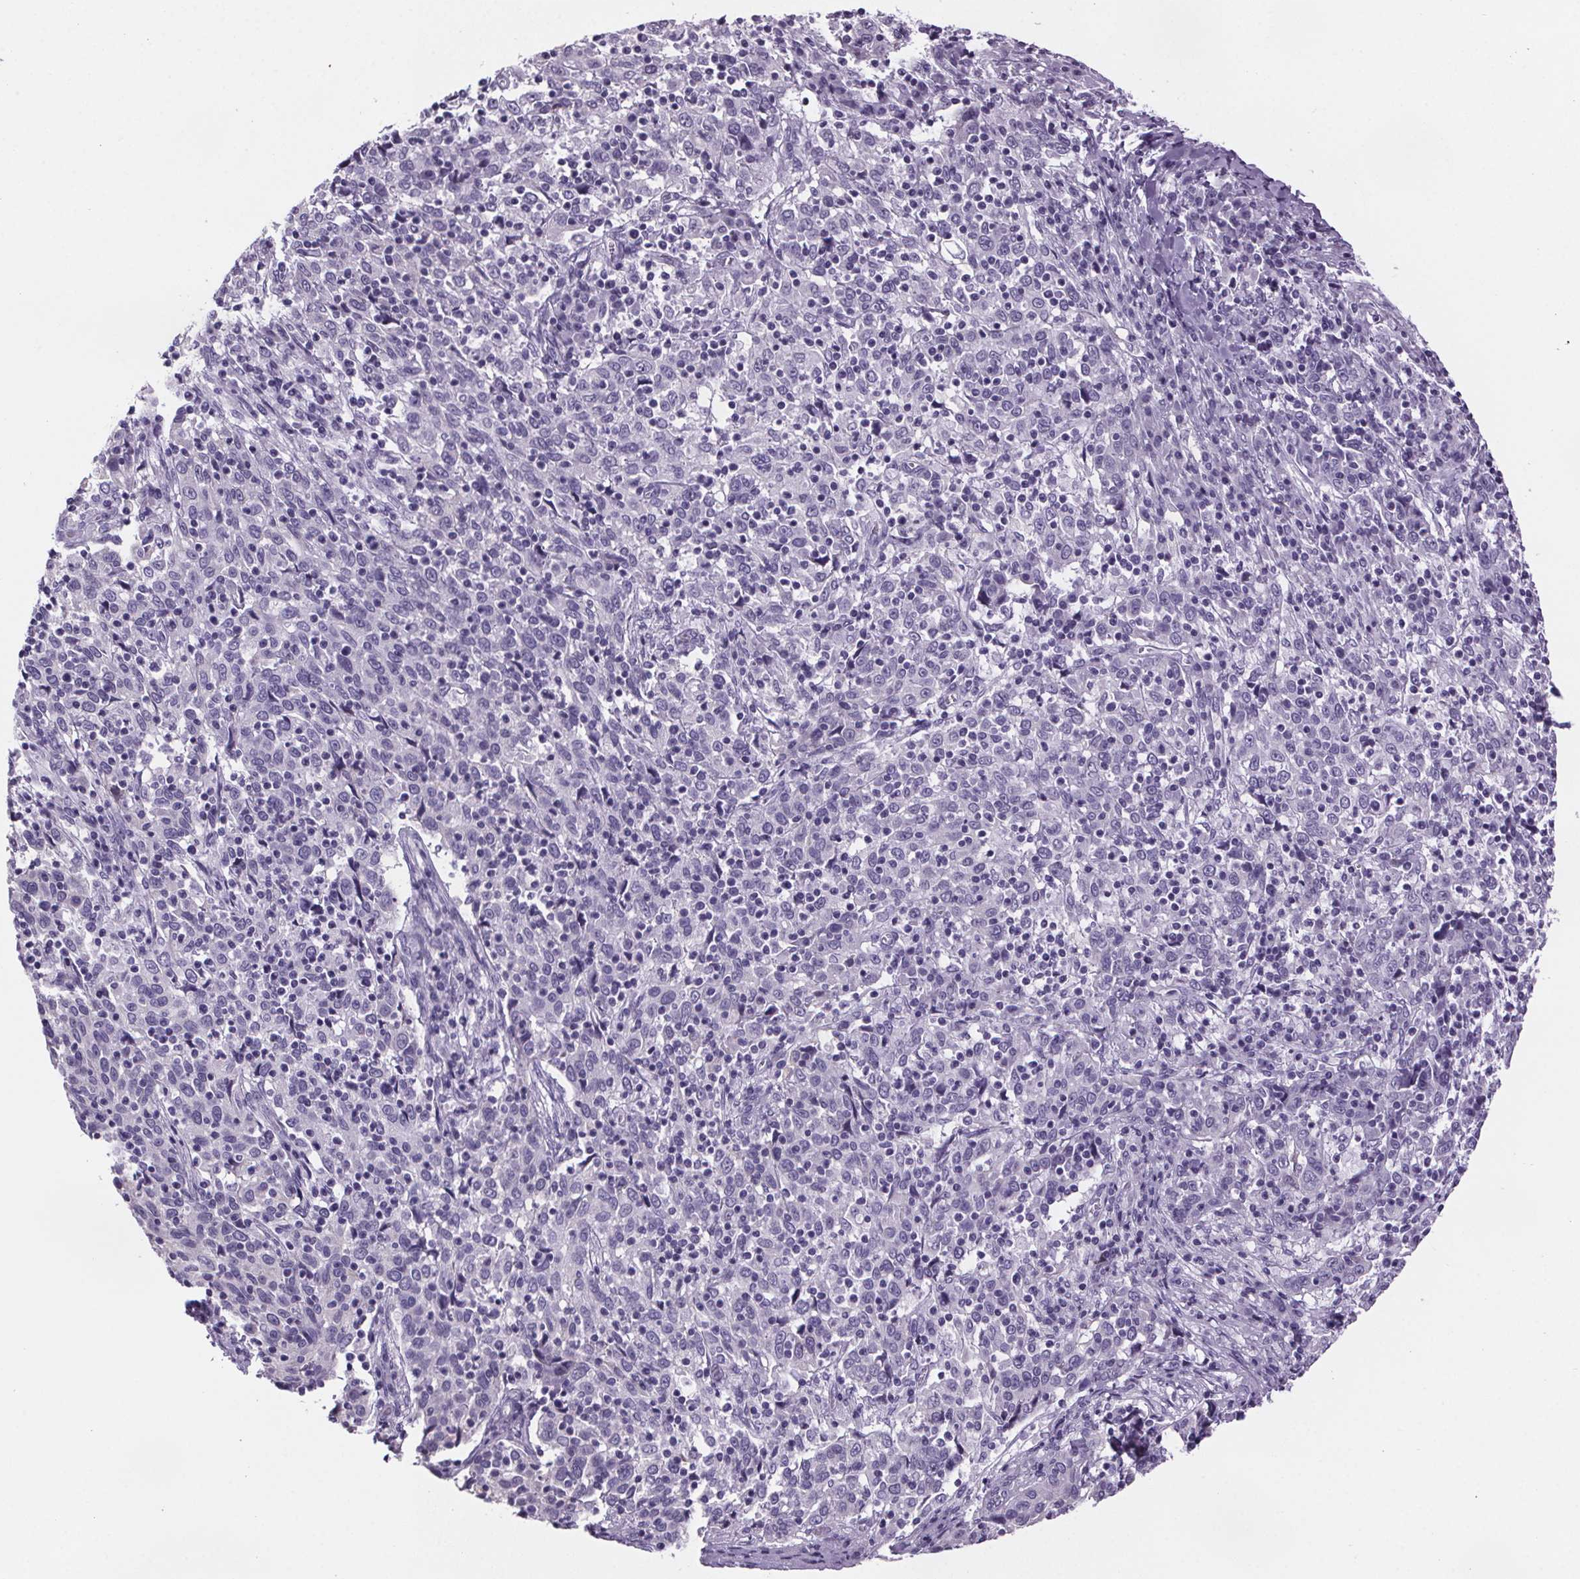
{"staining": {"intensity": "negative", "quantity": "none", "location": "none"}, "tissue": "cervical cancer", "cell_type": "Tumor cells", "image_type": "cancer", "snomed": [{"axis": "morphology", "description": "Squamous cell carcinoma, NOS"}, {"axis": "topography", "description": "Cervix"}], "caption": "DAB (3,3'-diaminobenzidine) immunohistochemical staining of human cervical squamous cell carcinoma reveals no significant expression in tumor cells.", "gene": "CUBN", "patient": {"sex": "female", "age": 46}}